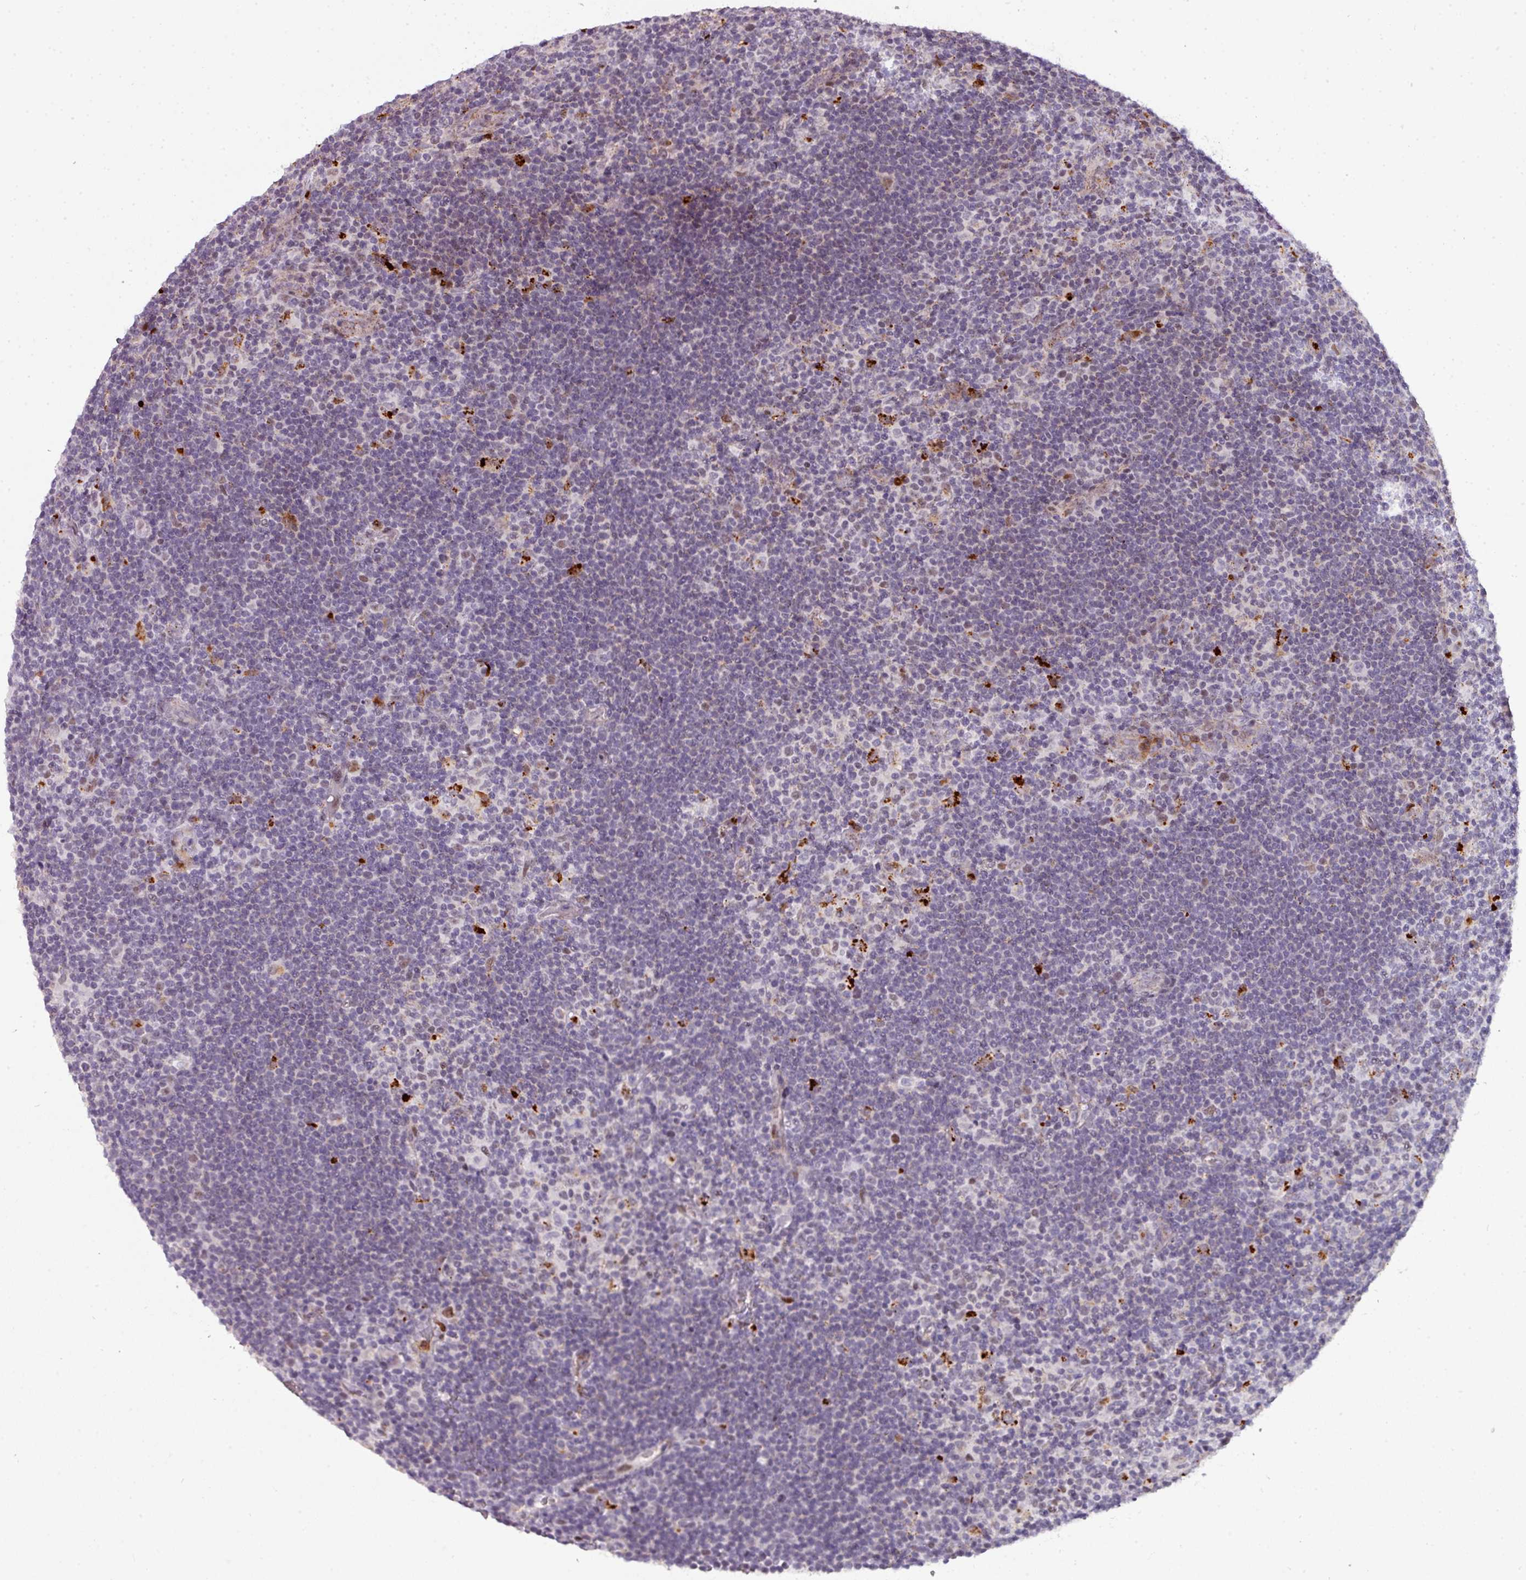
{"staining": {"intensity": "moderate", "quantity": "<25%", "location": "cytoplasmic/membranous"}, "tissue": "lymphoma", "cell_type": "Tumor cells", "image_type": "cancer", "snomed": [{"axis": "morphology", "description": "Hodgkin's disease, NOS"}, {"axis": "topography", "description": "Lymph node"}], "caption": "Immunohistochemistry (IHC) (DAB (3,3'-diaminobenzidine)) staining of human Hodgkin's disease exhibits moderate cytoplasmic/membranous protein expression in about <25% of tumor cells.", "gene": "TMEFF1", "patient": {"sex": "female", "age": 57}}